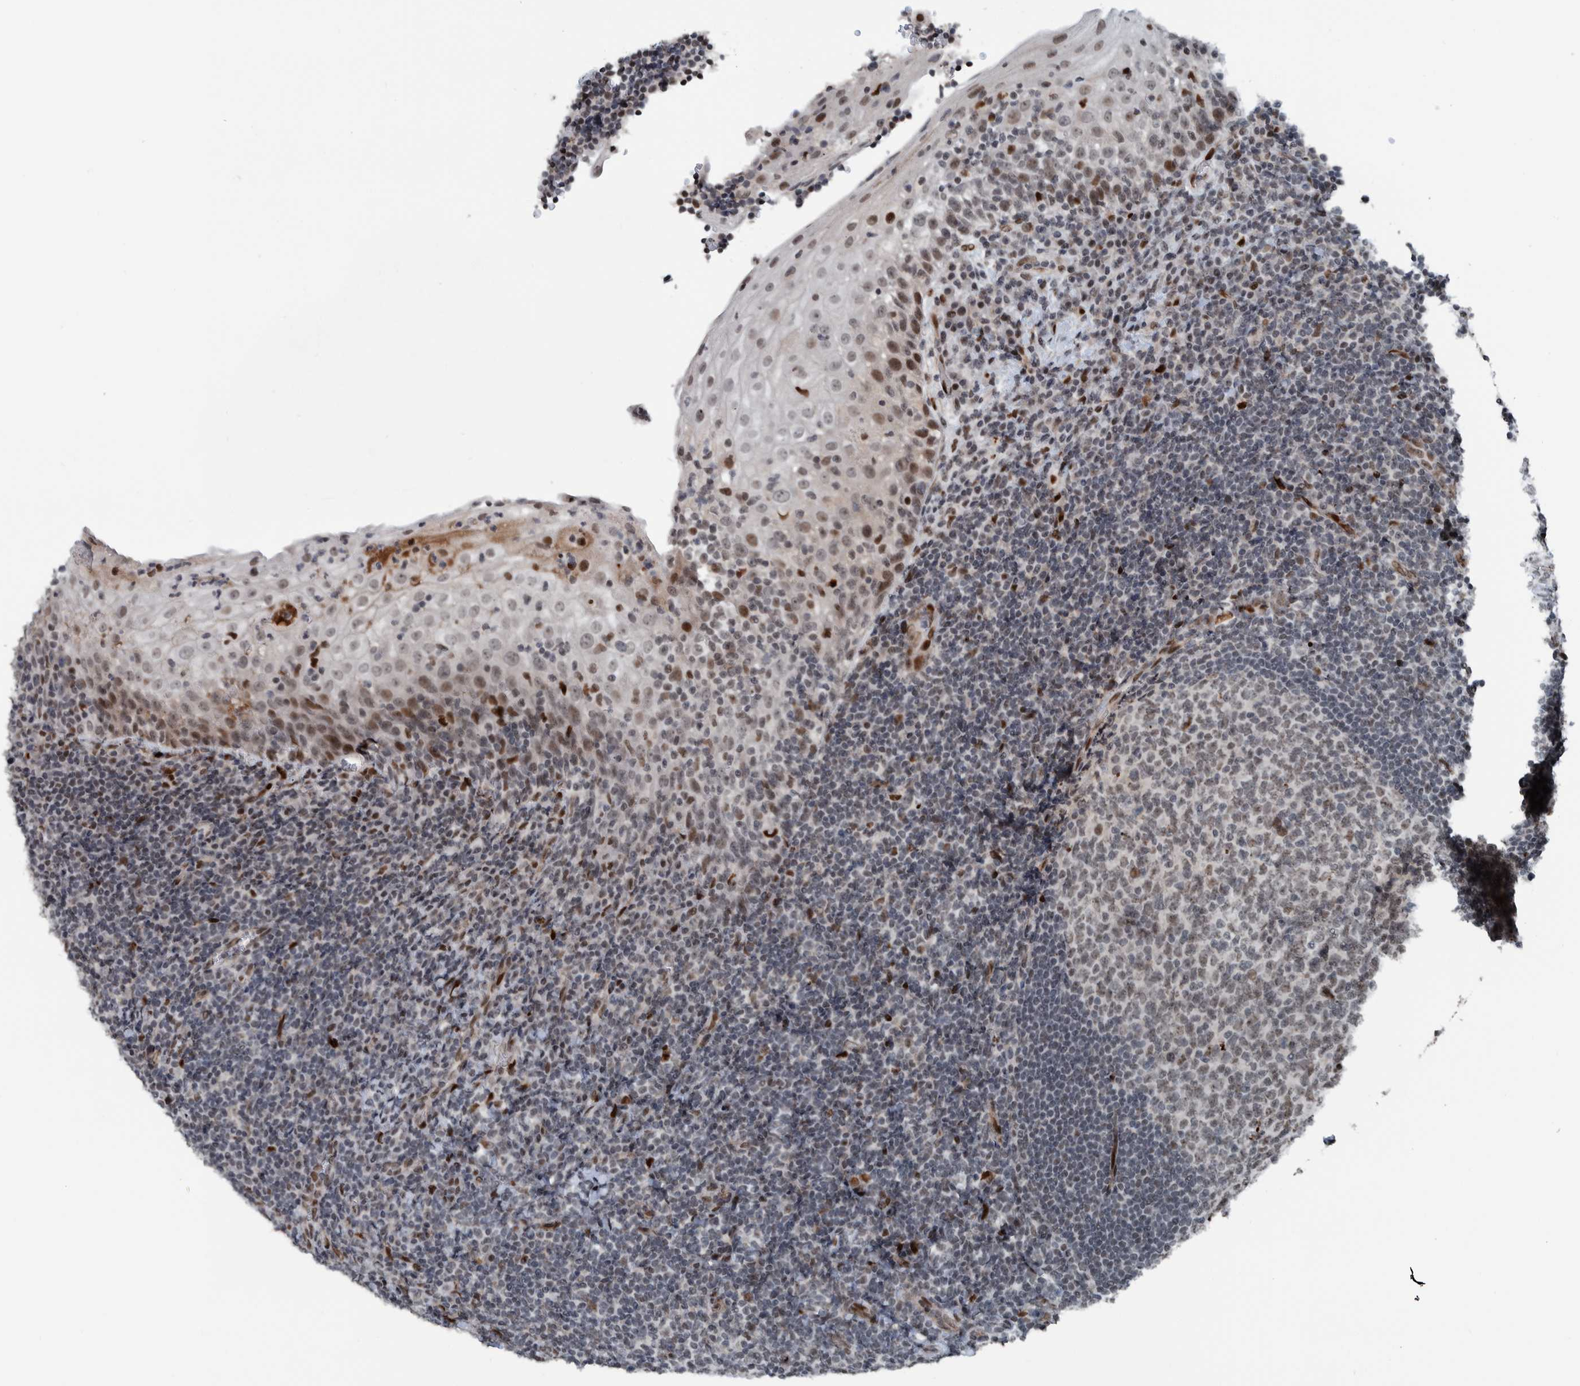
{"staining": {"intensity": "weak", "quantity": "25%-75%", "location": "nuclear"}, "tissue": "tonsil", "cell_type": "Germinal center cells", "image_type": "normal", "snomed": [{"axis": "morphology", "description": "Normal tissue, NOS"}, {"axis": "topography", "description": "Tonsil"}], "caption": "The immunohistochemical stain labels weak nuclear staining in germinal center cells of unremarkable tonsil. (DAB IHC with brightfield microscopy, high magnification).", "gene": "ZNF366", "patient": {"sex": "male", "age": 37}}